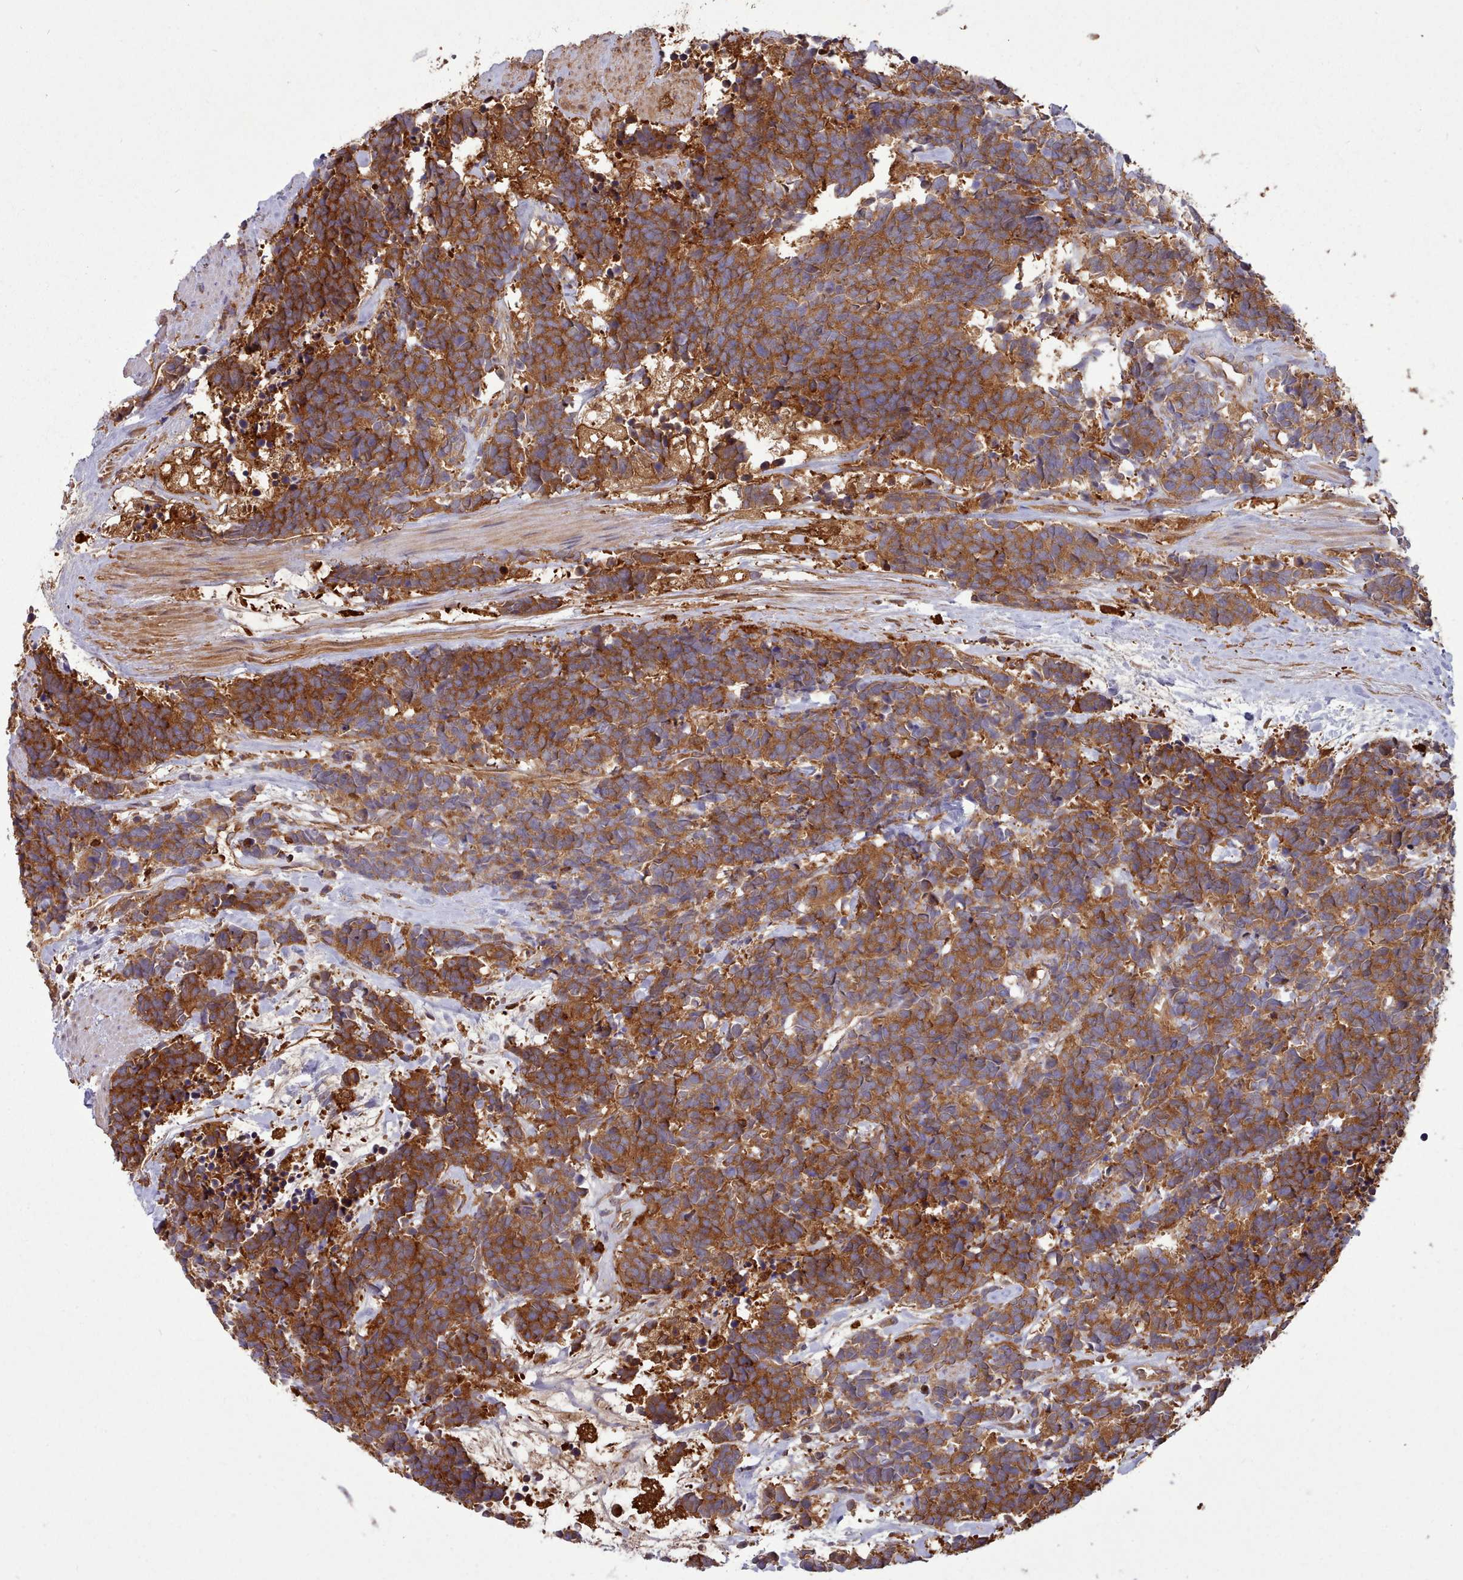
{"staining": {"intensity": "strong", "quantity": ">75%", "location": "cytoplasmic/membranous"}, "tissue": "carcinoid", "cell_type": "Tumor cells", "image_type": "cancer", "snomed": [{"axis": "morphology", "description": "Carcinoma, NOS"}, {"axis": "morphology", "description": "Carcinoid, malignant, NOS"}, {"axis": "topography", "description": "Prostate"}], "caption": "Strong cytoplasmic/membranous staining for a protein is appreciated in about >75% of tumor cells of carcinoid using IHC.", "gene": "SLC4A9", "patient": {"sex": "male", "age": 57}}